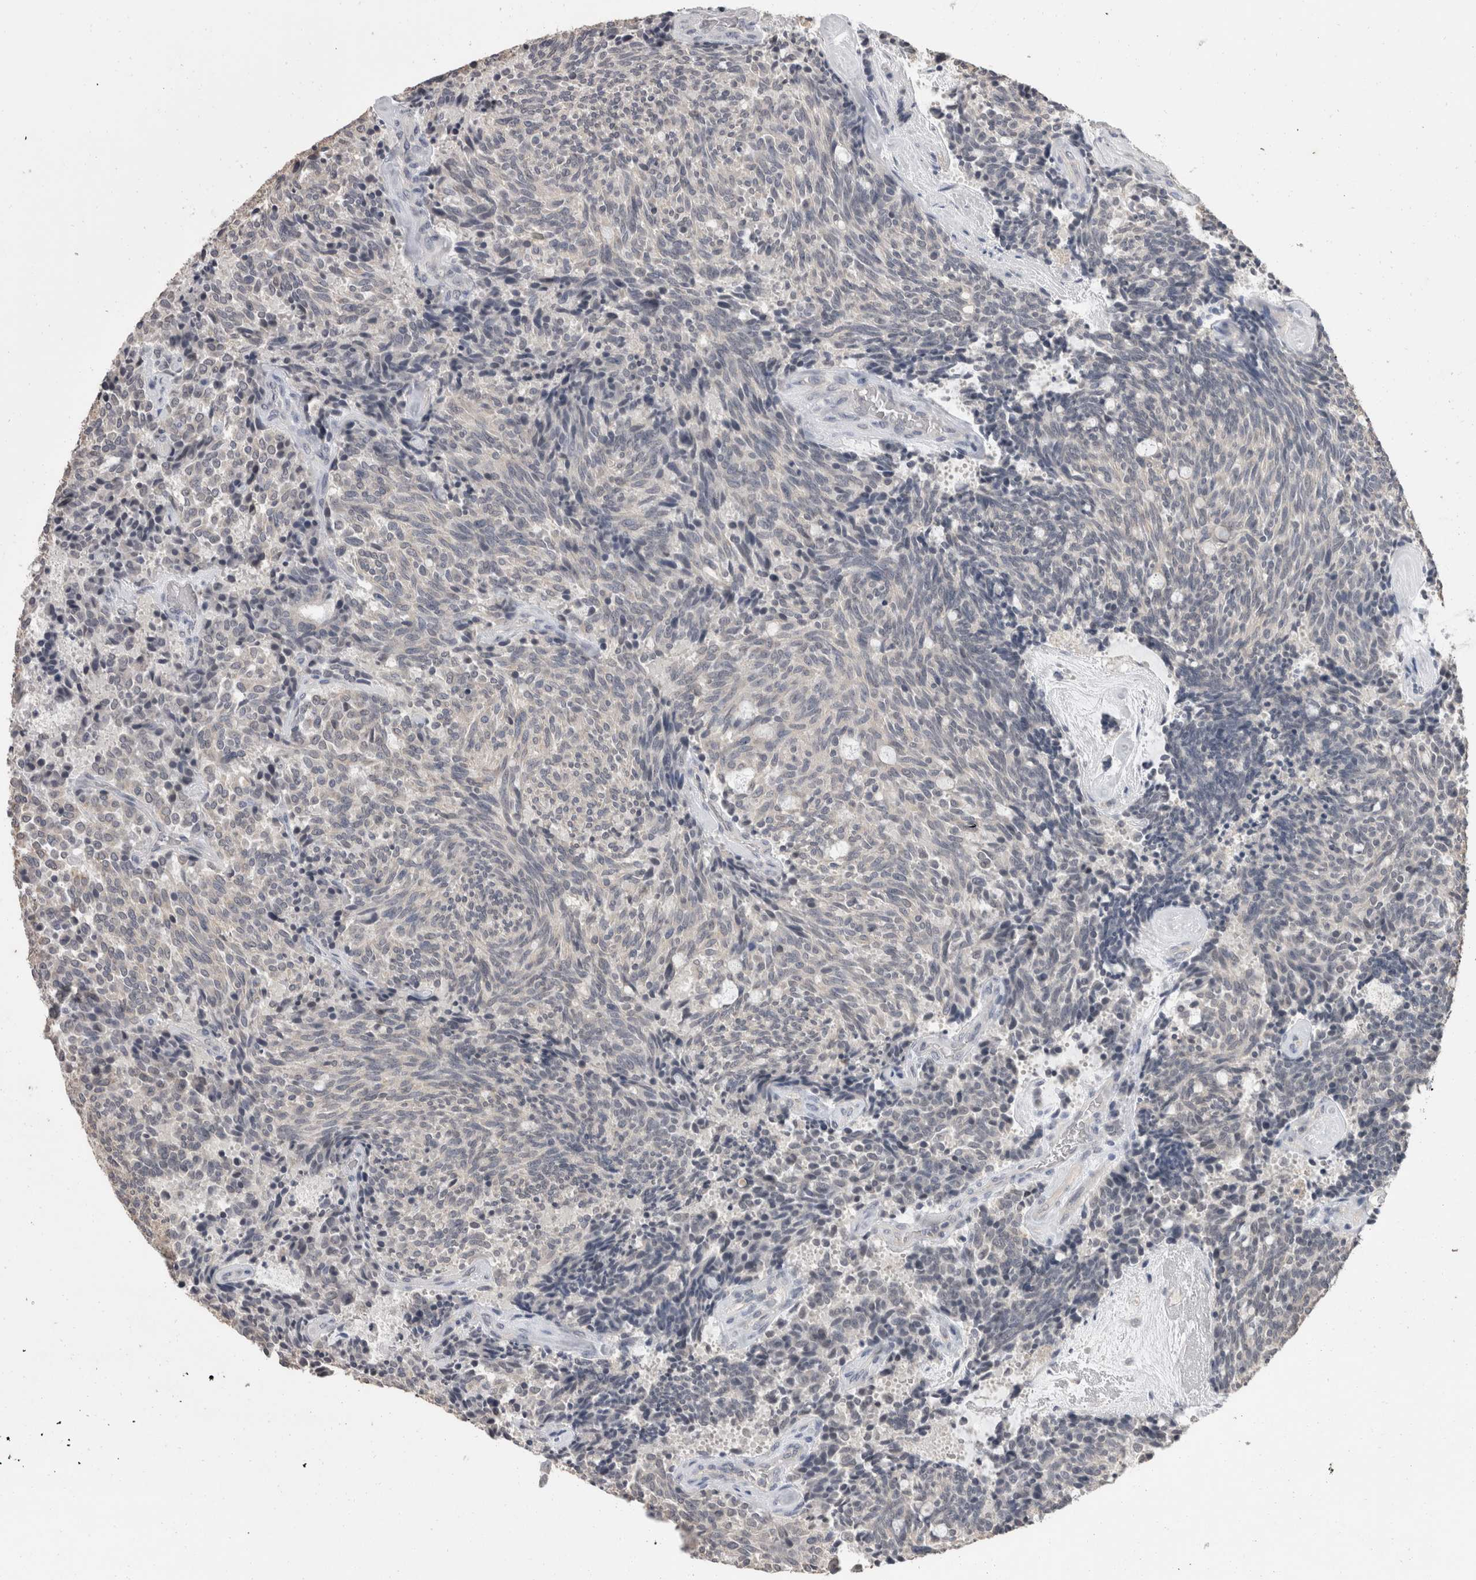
{"staining": {"intensity": "negative", "quantity": "none", "location": "none"}, "tissue": "carcinoid", "cell_type": "Tumor cells", "image_type": "cancer", "snomed": [{"axis": "morphology", "description": "Carcinoid, malignant, NOS"}, {"axis": "topography", "description": "Pancreas"}], "caption": "High power microscopy photomicrograph of an immunohistochemistry micrograph of carcinoid, revealing no significant staining in tumor cells.", "gene": "FHOD3", "patient": {"sex": "female", "age": 54}}